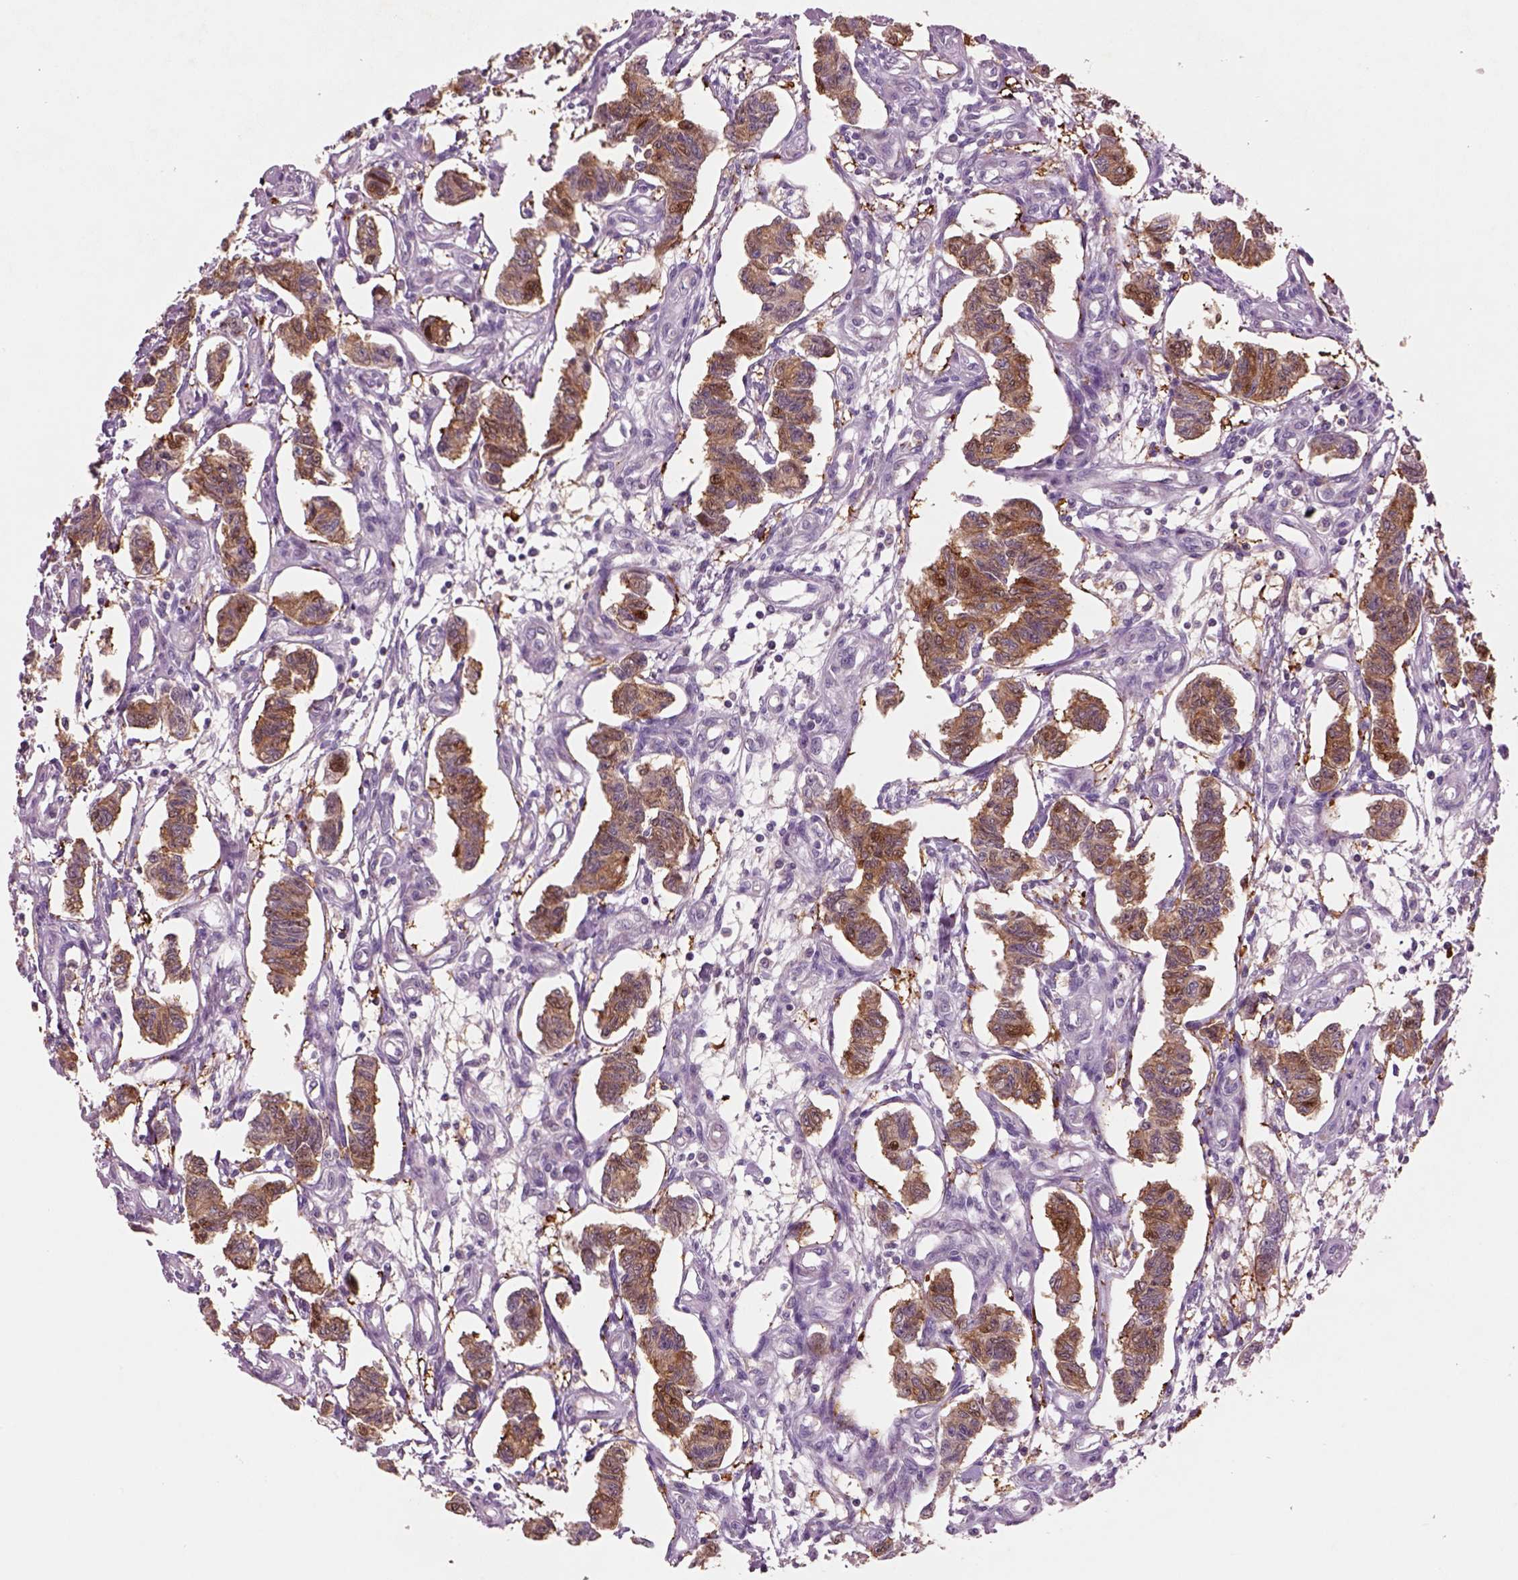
{"staining": {"intensity": "strong", "quantity": ">75%", "location": "cytoplasmic/membranous"}, "tissue": "carcinoid", "cell_type": "Tumor cells", "image_type": "cancer", "snomed": [{"axis": "morphology", "description": "Carcinoid, malignant, NOS"}, {"axis": "topography", "description": "Kidney"}], "caption": "Approximately >75% of tumor cells in malignant carcinoid reveal strong cytoplasmic/membranous protein staining as visualized by brown immunohistochemical staining.", "gene": "PLPP7", "patient": {"sex": "female", "age": 41}}